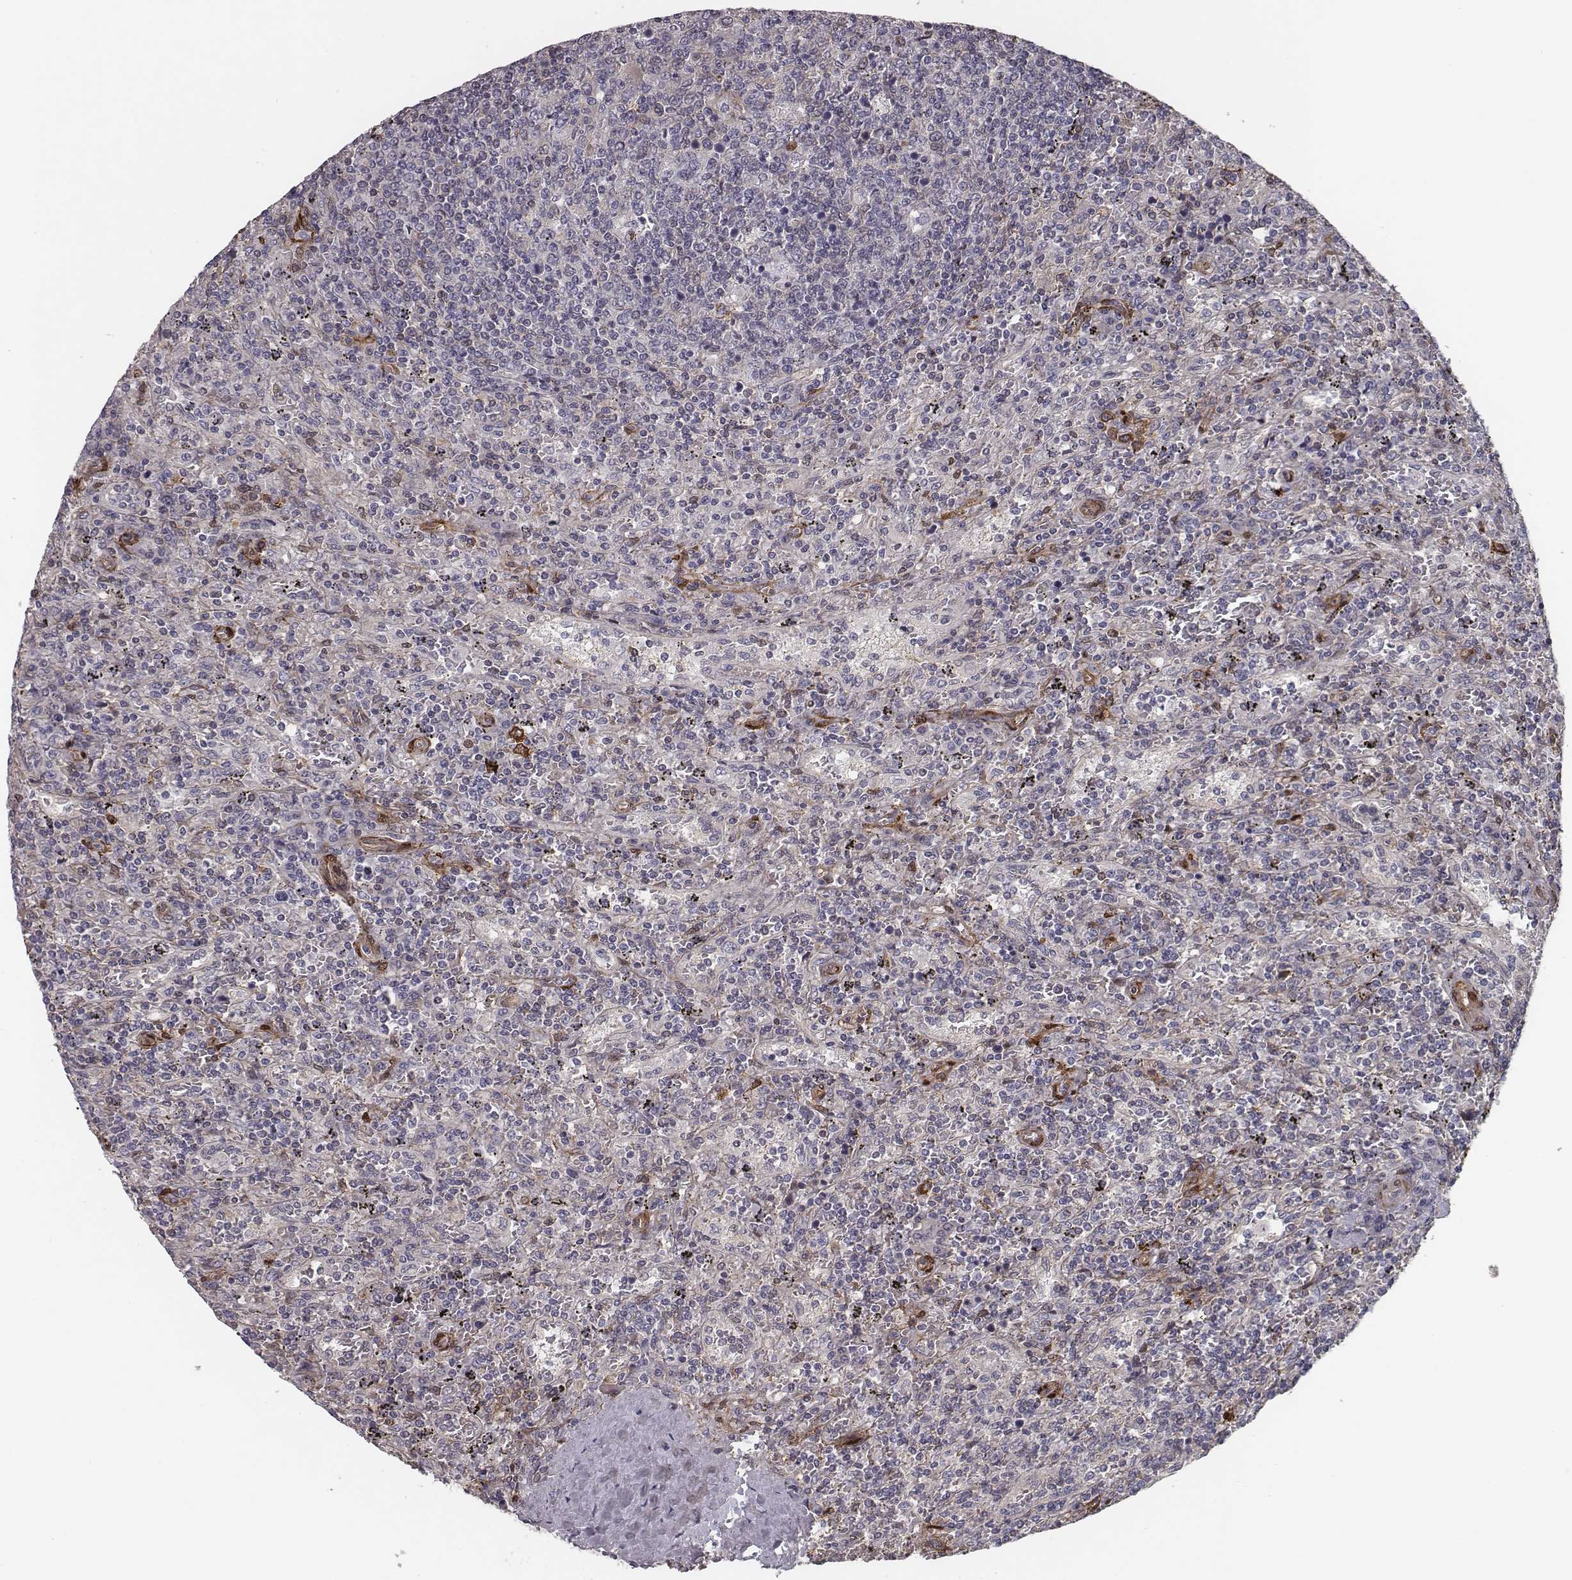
{"staining": {"intensity": "negative", "quantity": "none", "location": "none"}, "tissue": "lymphoma", "cell_type": "Tumor cells", "image_type": "cancer", "snomed": [{"axis": "morphology", "description": "Malignant lymphoma, non-Hodgkin's type, Low grade"}, {"axis": "topography", "description": "Spleen"}], "caption": "Tumor cells show no significant expression in lymphoma. The staining was performed using DAB to visualize the protein expression in brown, while the nuclei were stained in blue with hematoxylin (Magnification: 20x).", "gene": "ISYNA1", "patient": {"sex": "male", "age": 62}}